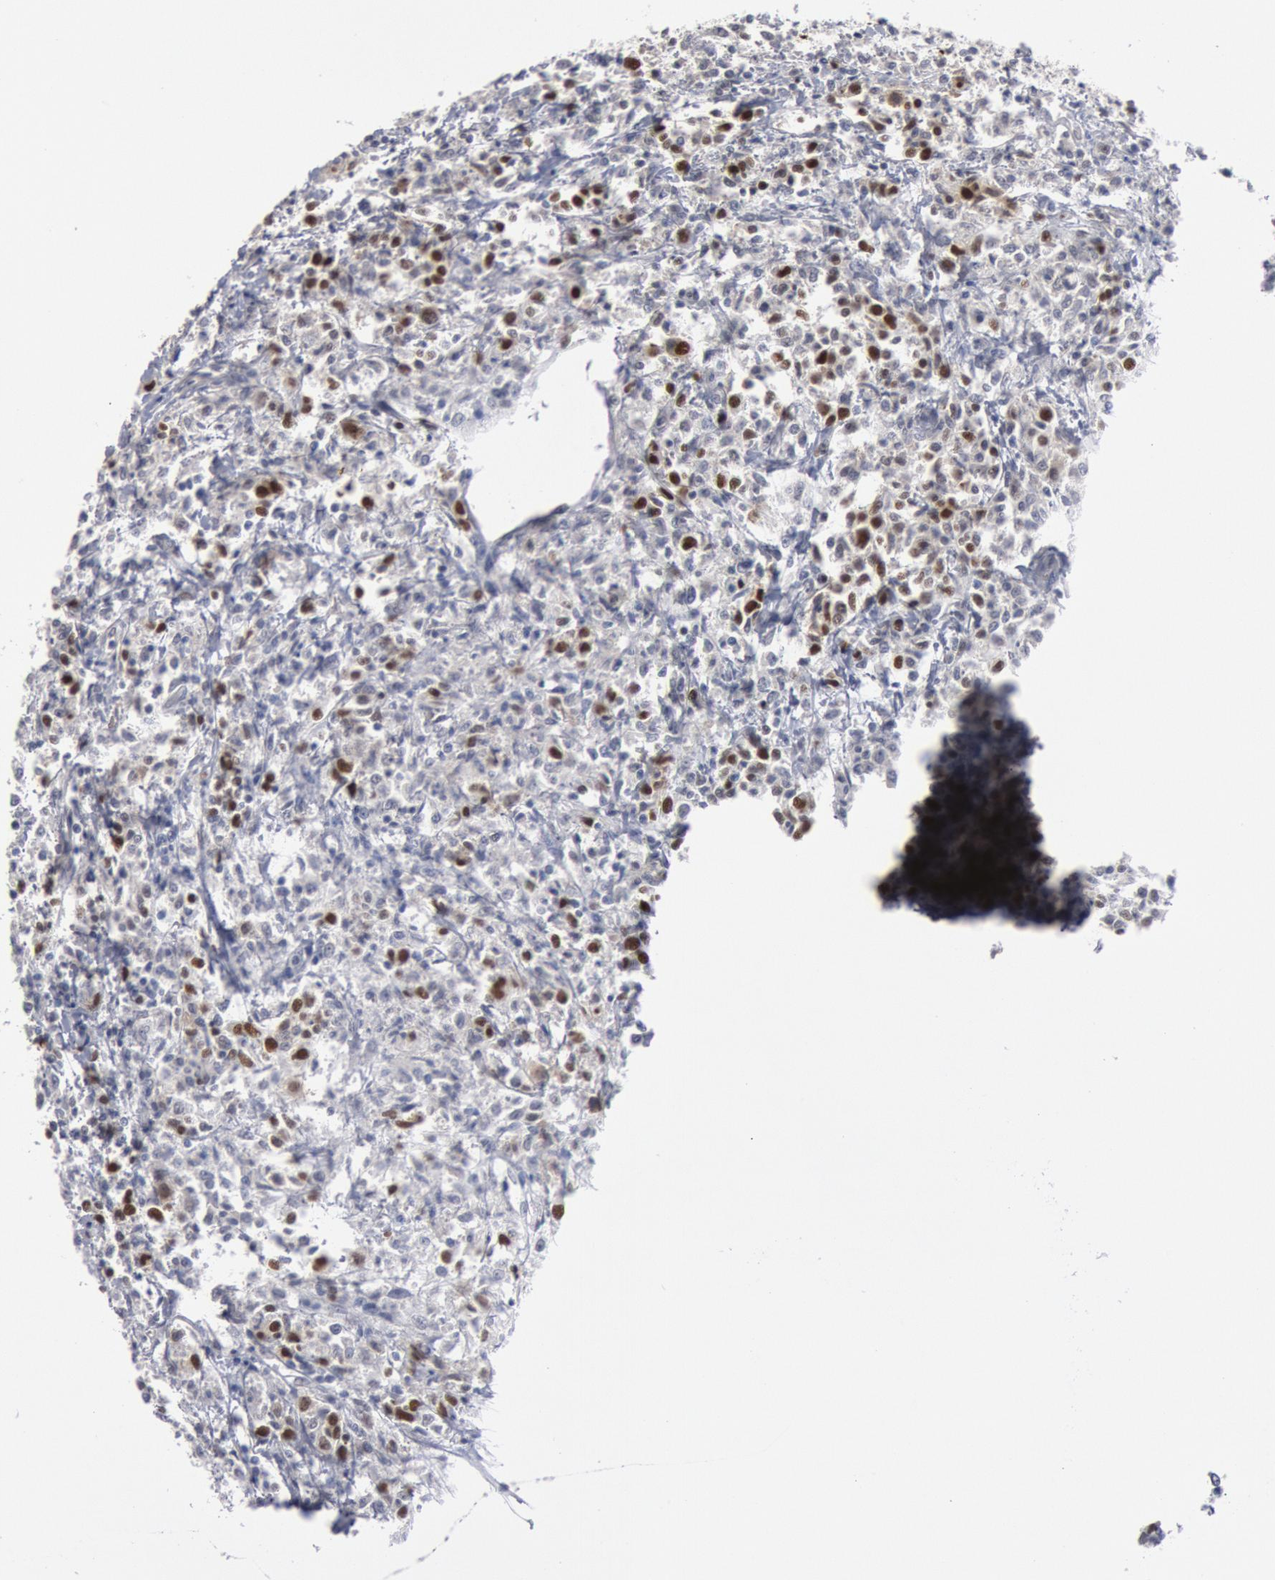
{"staining": {"intensity": "moderate", "quantity": "25%-75%", "location": "nuclear"}, "tissue": "lymphoma", "cell_type": "Tumor cells", "image_type": "cancer", "snomed": [{"axis": "morphology", "description": "Malignant lymphoma, non-Hodgkin's type, Low grade"}, {"axis": "topography", "description": "Small intestine"}], "caption": "This histopathology image shows immunohistochemistry staining of low-grade malignant lymphoma, non-Hodgkin's type, with medium moderate nuclear expression in approximately 25%-75% of tumor cells.", "gene": "WDHD1", "patient": {"sex": "female", "age": 59}}